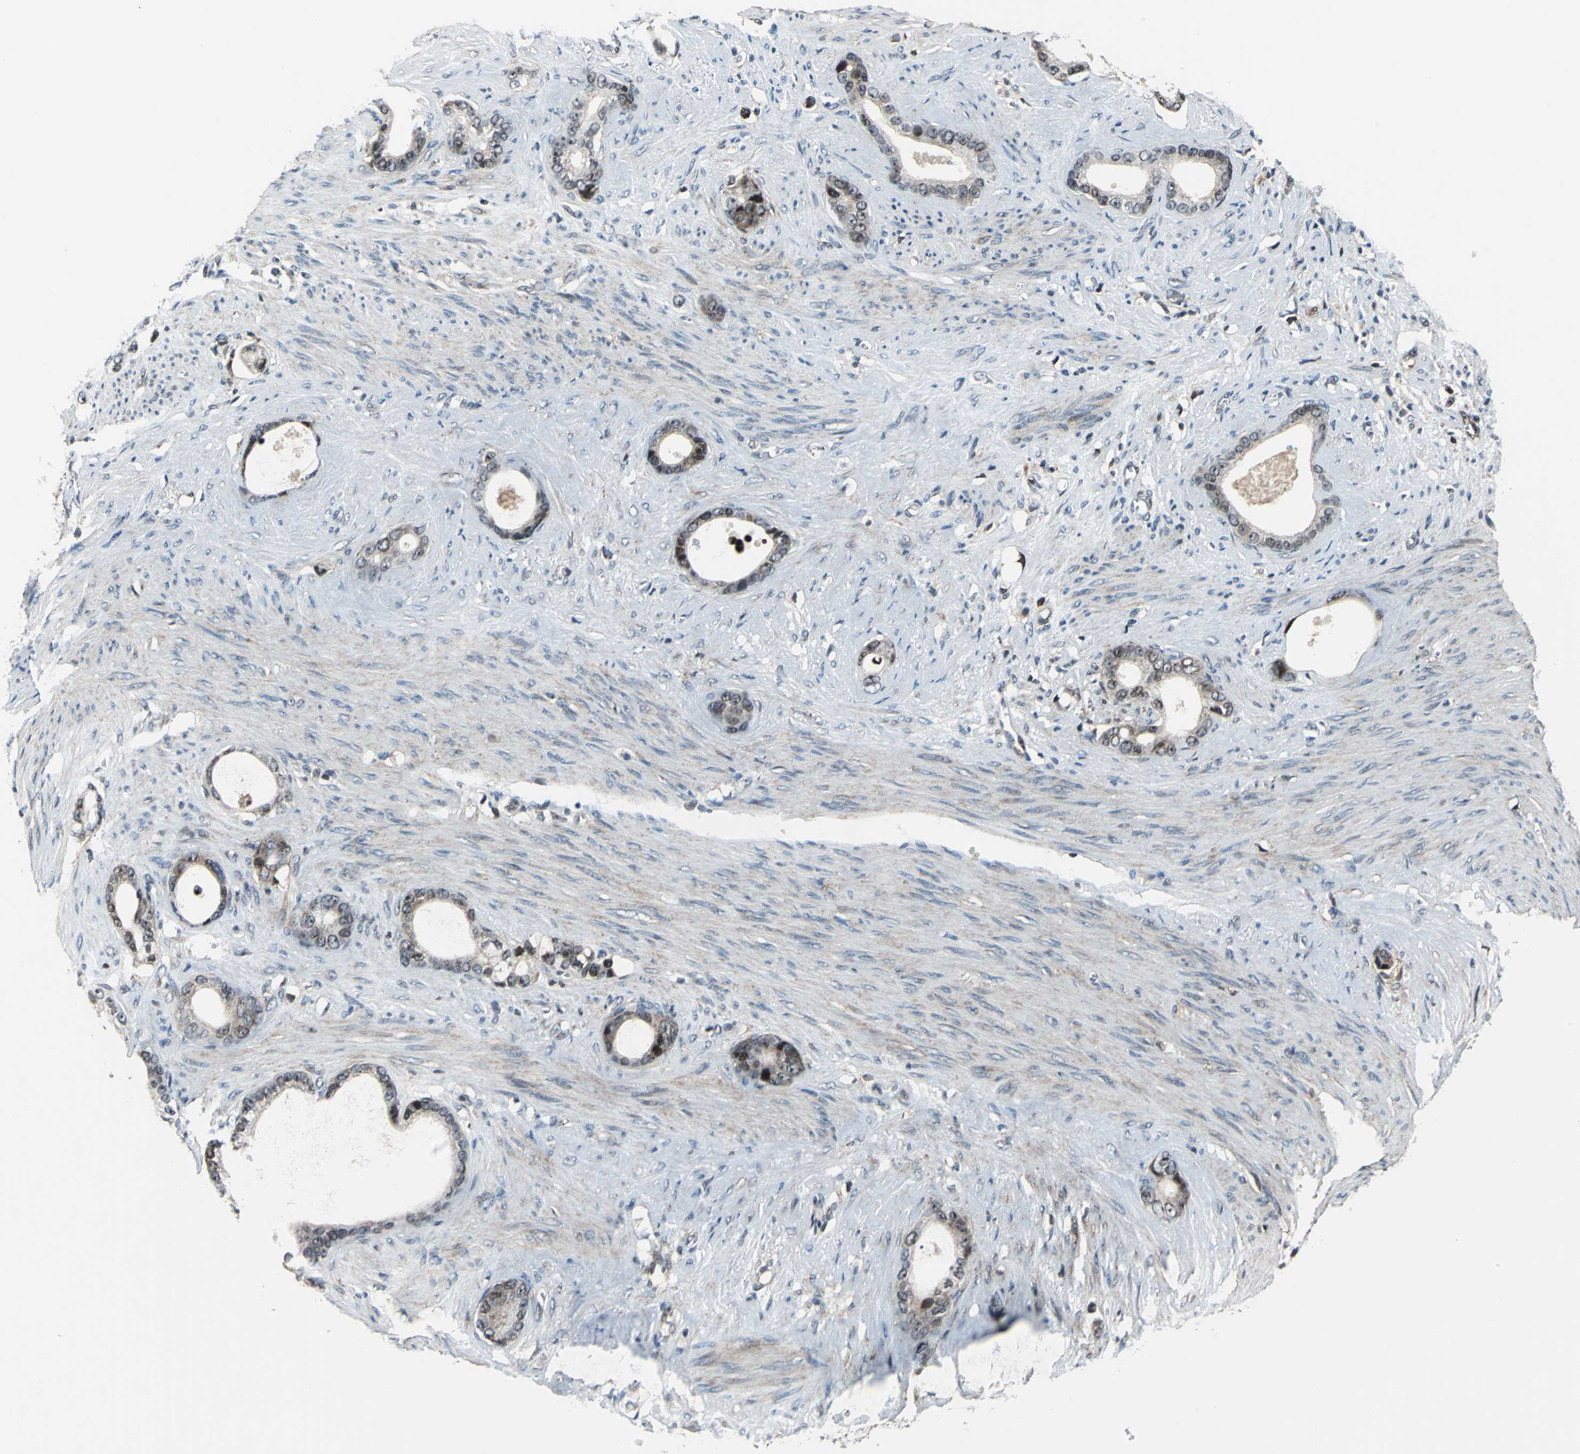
{"staining": {"intensity": "strong", "quantity": "<25%", "location": "nuclear"}, "tissue": "stomach cancer", "cell_type": "Tumor cells", "image_type": "cancer", "snomed": [{"axis": "morphology", "description": "Adenocarcinoma, NOS"}, {"axis": "topography", "description": "Stomach"}], "caption": "Protein staining of adenocarcinoma (stomach) tissue reveals strong nuclear positivity in about <25% of tumor cells.", "gene": "AATF", "patient": {"sex": "female", "age": 75}}